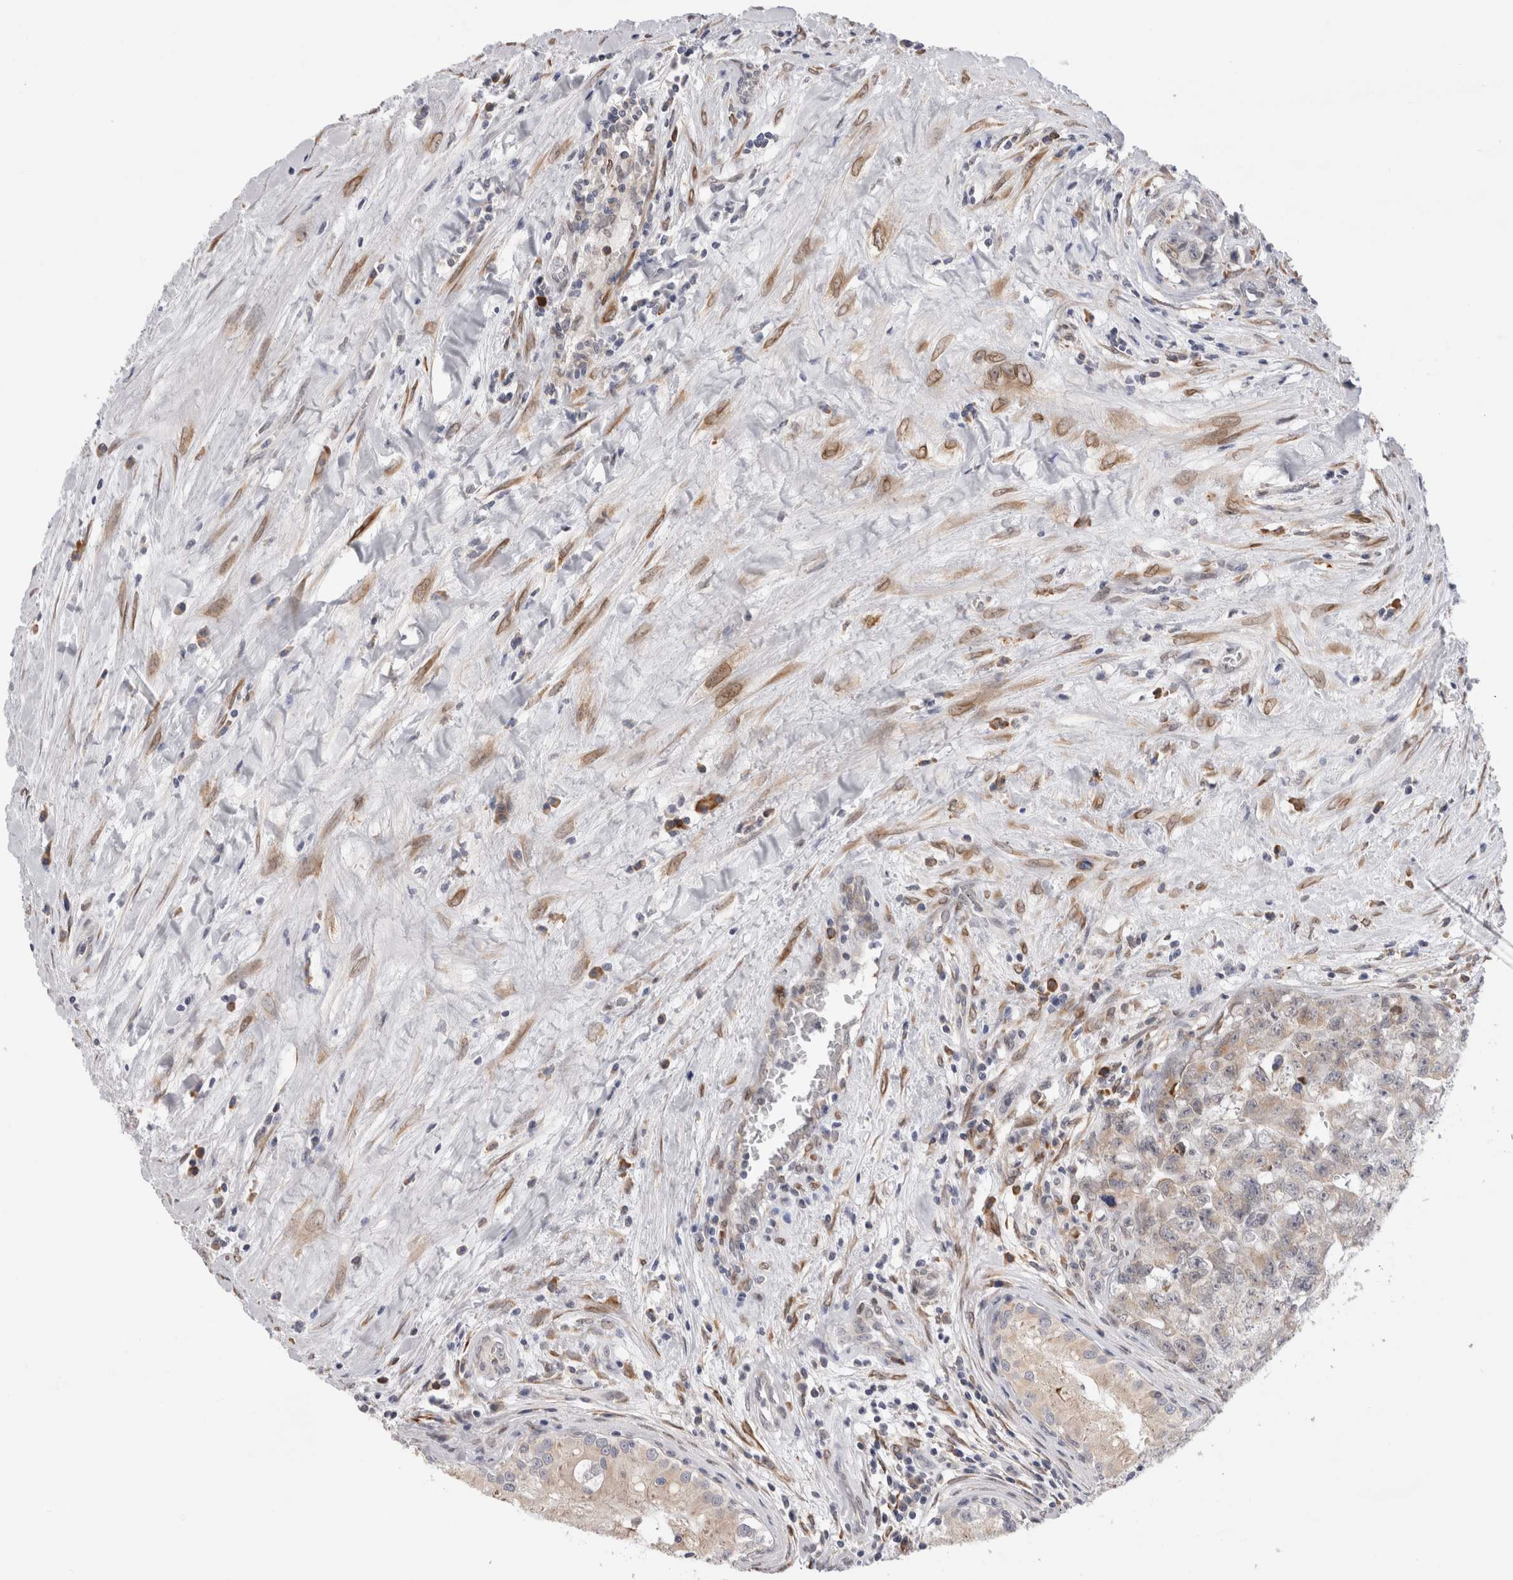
{"staining": {"intensity": "negative", "quantity": "none", "location": "none"}, "tissue": "testis cancer", "cell_type": "Tumor cells", "image_type": "cancer", "snomed": [{"axis": "morphology", "description": "Carcinoma, Embryonal, NOS"}, {"axis": "topography", "description": "Testis"}], "caption": "Tumor cells are negative for protein expression in human testis cancer. (DAB IHC, high magnification).", "gene": "VCPIP1", "patient": {"sex": "male", "age": 28}}